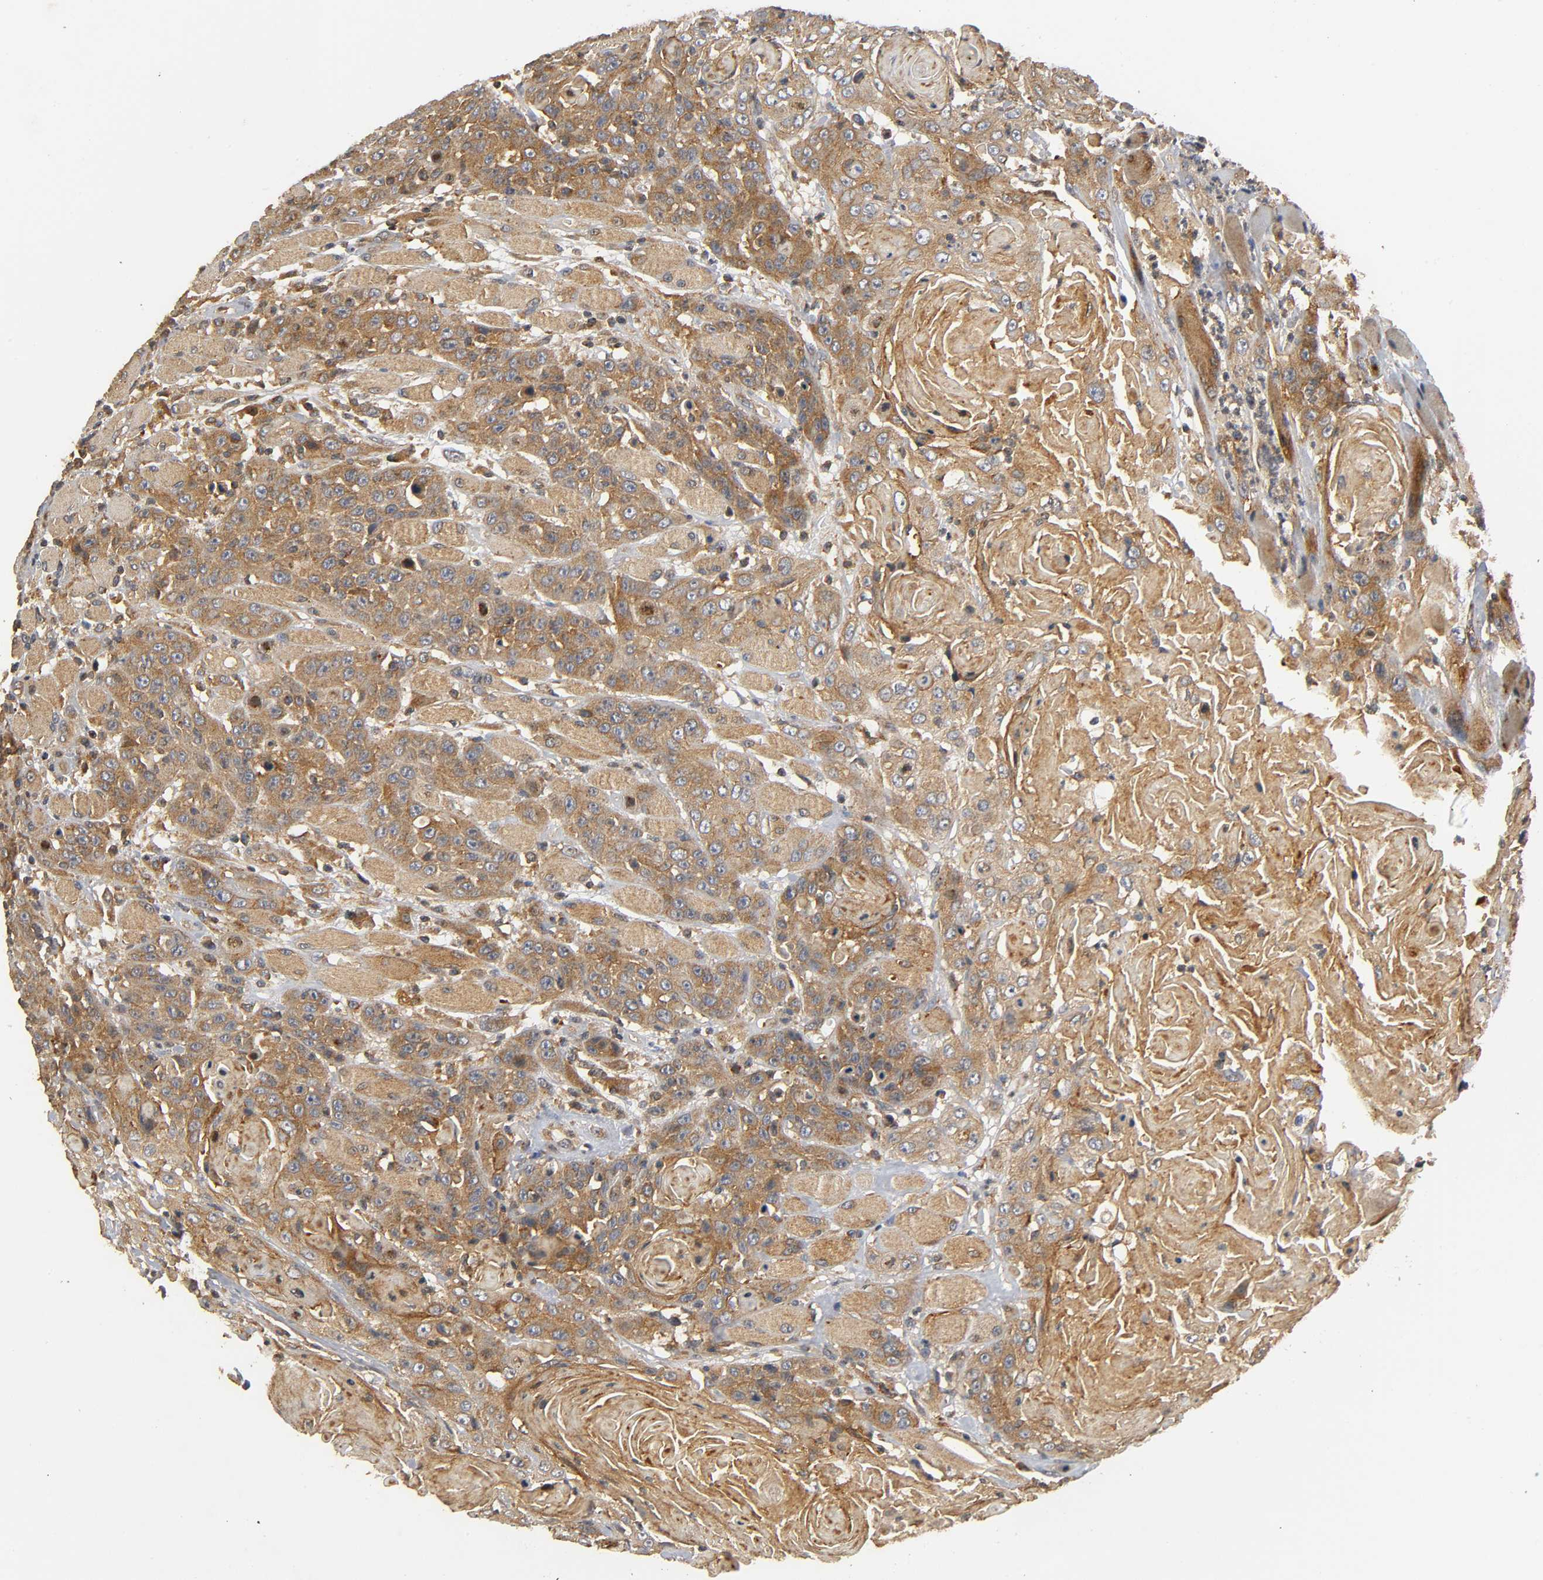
{"staining": {"intensity": "moderate", "quantity": ">75%", "location": "cytoplasmic/membranous"}, "tissue": "head and neck cancer", "cell_type": "Tumor cells", "image_type": "cancer", "snomed": [{"axis": "morphology", "description": "Squamous cell carcinoma, NOS"}, {"axis": "topography", "description": "Head-Neck"}], "caption": "Brown immunohistochemical staining in head and neck cancer (squamous cell carcinoma) reveals moderate cytoplasmic/membranous expression in about >75% of tumor cells.", "gene": "IKBKB", "patient": {"sex": "female", "age": 84}}